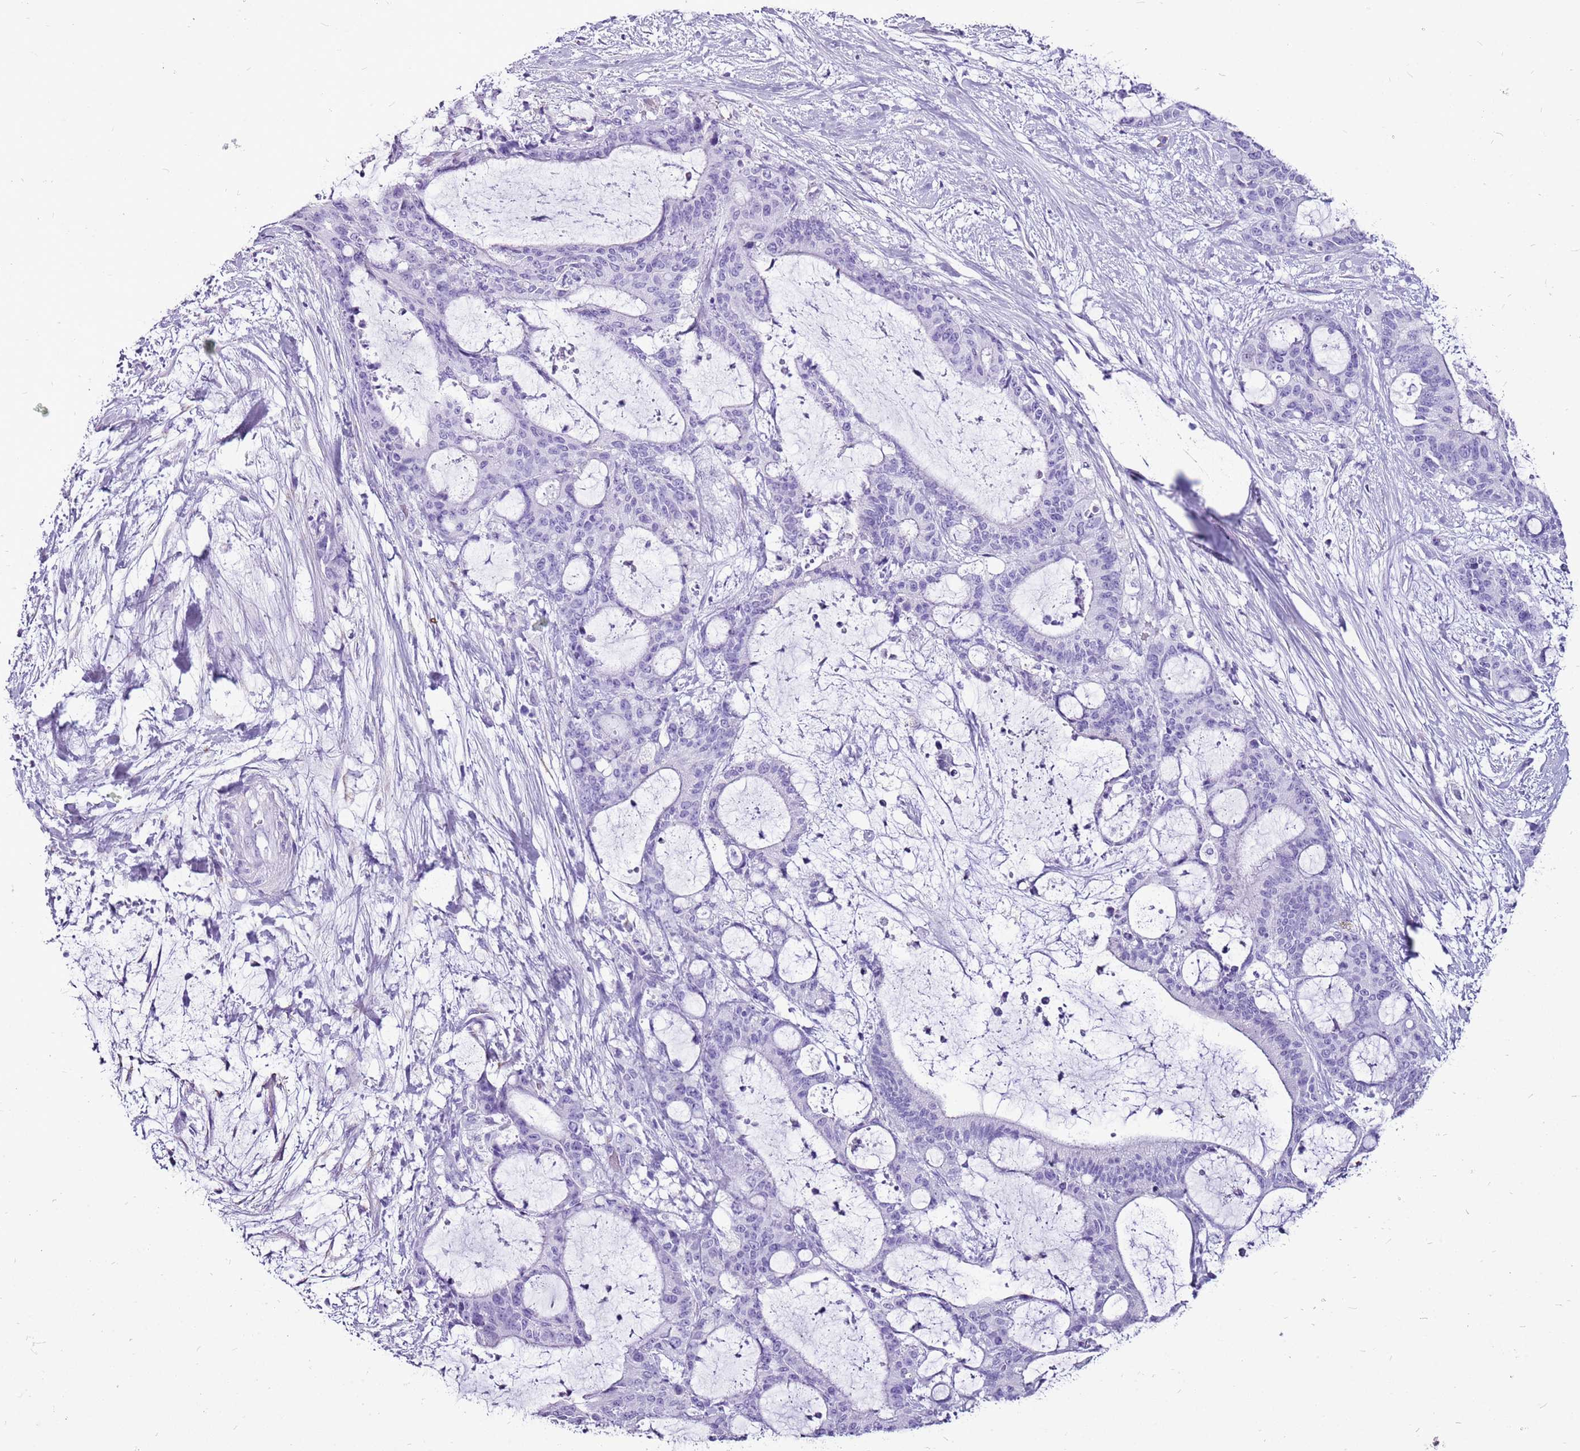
{"staining": {"intensity": "negative", "quantity": "none", "location": "none"}, "tissue": "liver cancer", "cell_type": "Tumor cells", "image_type": "cancer", "snomed": [{"axis": "morphology", "description": "Normal tissue, NOS"}, {"axis": "morphology", "description": "Cholangiocarcinoma"}, {"axis": "topography", "description": "Liver"}, {"axis": "topography", "description": "Peripheral nerve tissue"}], "caption": "Immunohistochemistry photomicrograph of neoplastic tissue: human liver cancer (cholangiocarcinoma) stained with DAB (3,3'-diaminobenzidine) exhibits no significant protein positivity in tumor cells.", "gene": "ACSS3", "patient": {"sex": "female", "age": 73}}